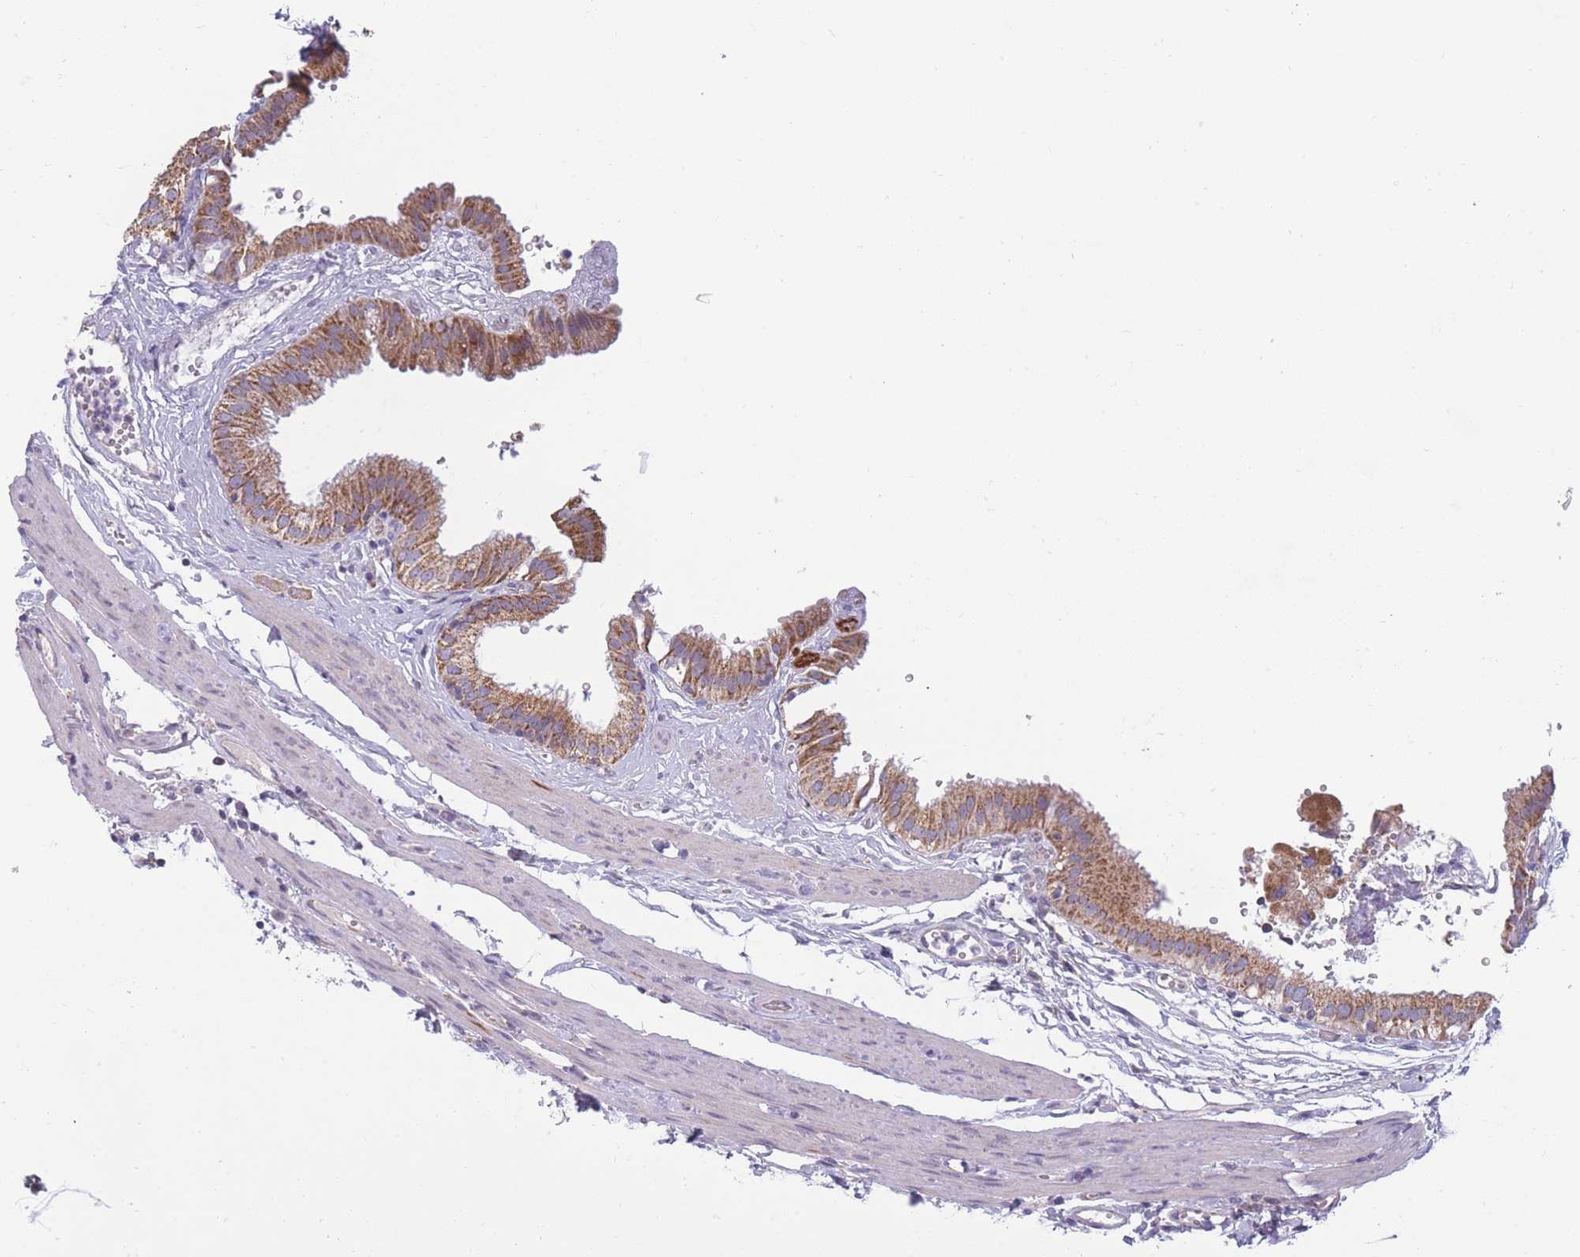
{"staining": {"intensity": "moderate", "quantity": ">75%", "location": "cytoplasmic/membranous"}, "tissue": "gallbladder", "cell_type": "Glandular cells", "image_type": "normal", "snomed": [{"axis": "morphology", "description": "Normal tissue, NOS"}, {"axis": "topography", "description": "Gallbladder"}], "caption": "Glandular cells exhibit moderate cytoplasmic/membranous positivity in approximately >75% of cells in unremarkable gallbladder. The protein is stained brown, and the nuclei are stained in blue (DAB (3,3'-diaminobenzidine) IHC with brightfield microscopy, high magnification).", "gene": "MRPS18C", "patient": {"sex": "female", "age": 61}}